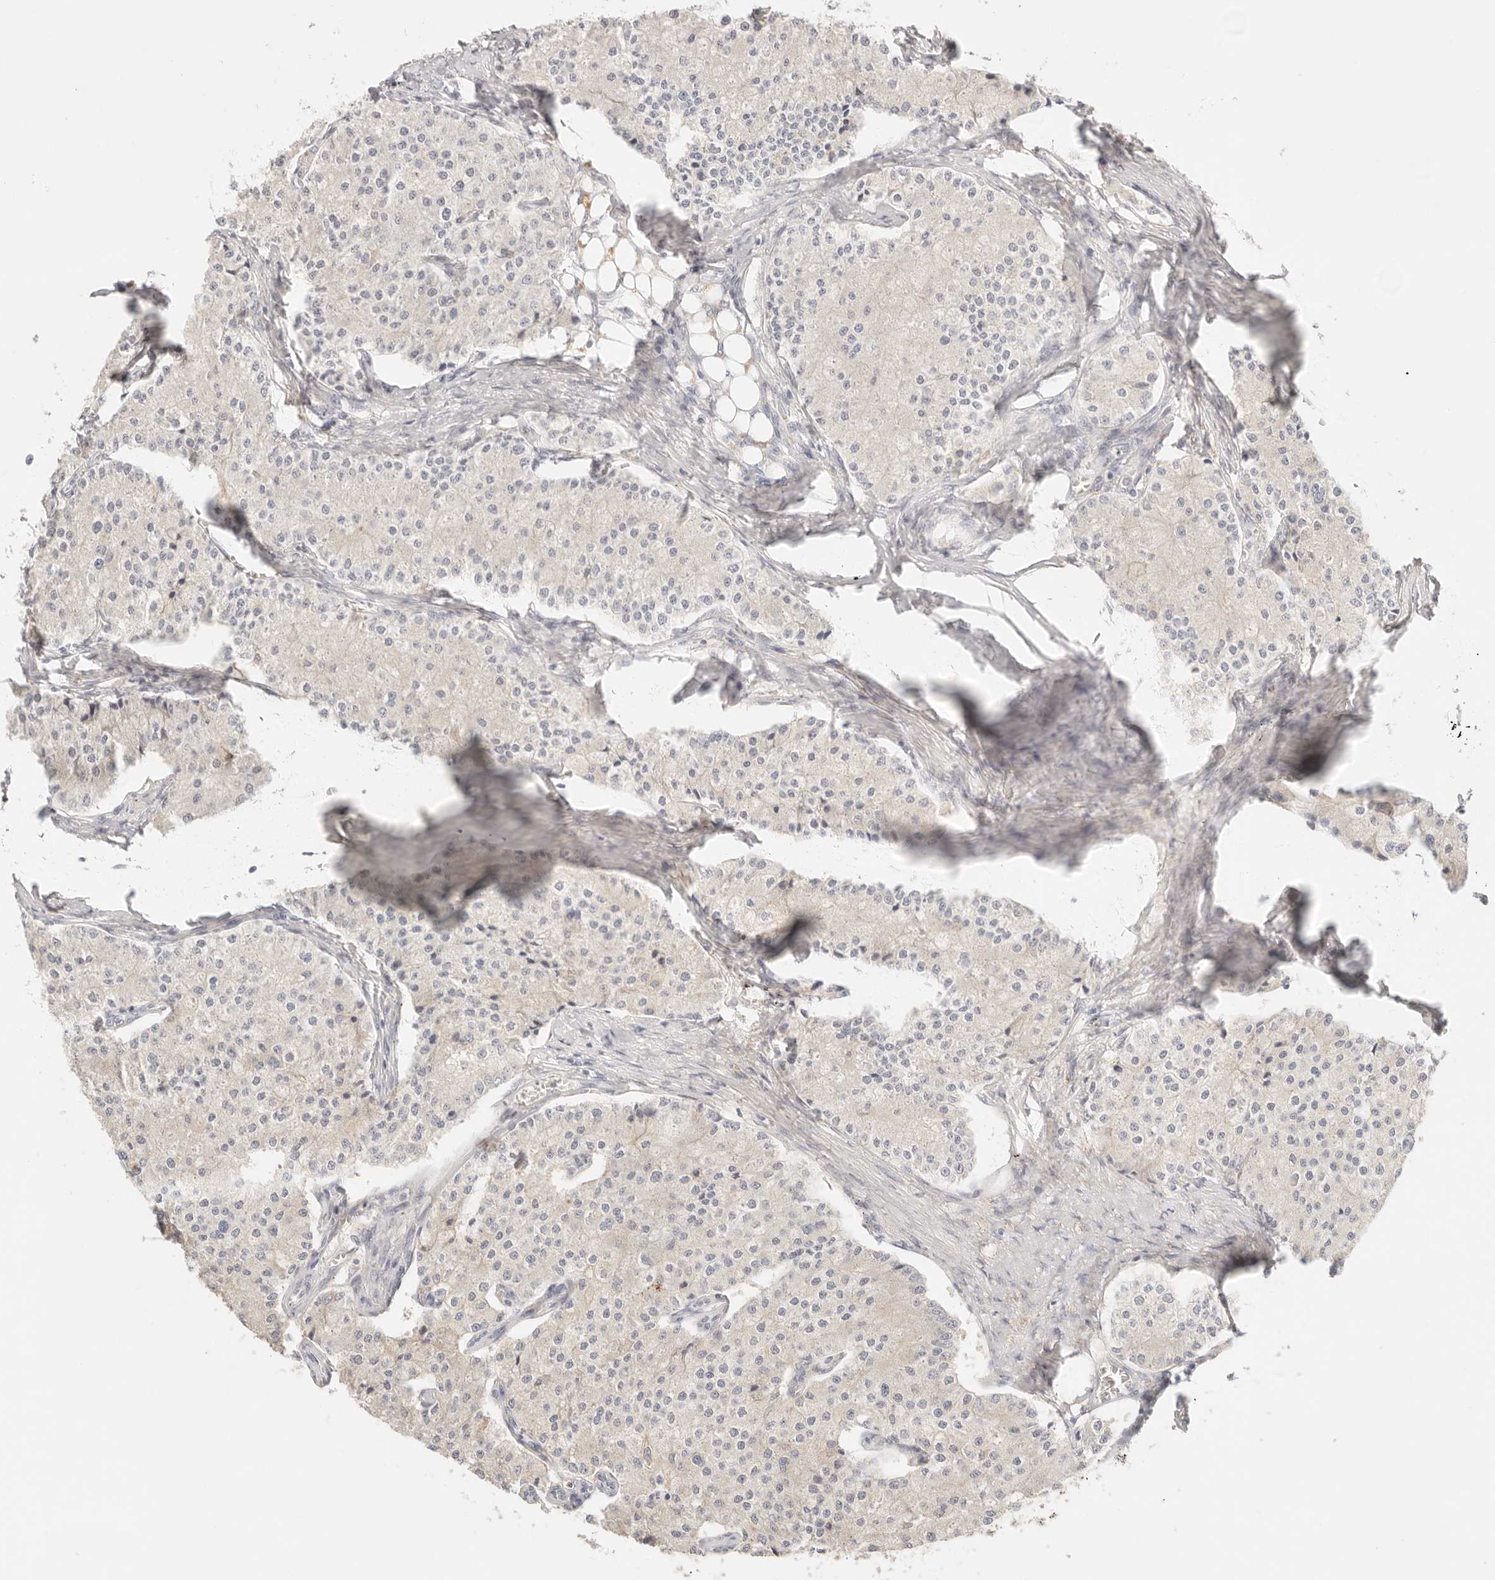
{"staining": {"intensity": "negative", "quantity": "none", "location": "none"}, "tissue": "carcinoid", "cell_type": "Tumor cells", "image_type": "cancer", "snomed": [{"axis": "morphology", "description": "Carcinoid, malignant, NOS"}, {"axis": "topography", "description": "Colon"}], "caption": "IHC micrograph of neoplastic tissue: carcinoid (malignant) stained with DAB exhibits no significant protein staining in tumor cells. Nuclei are stained in blue.", "gene": "CEP120", "patient": {"sex": "female", "age": 52}}